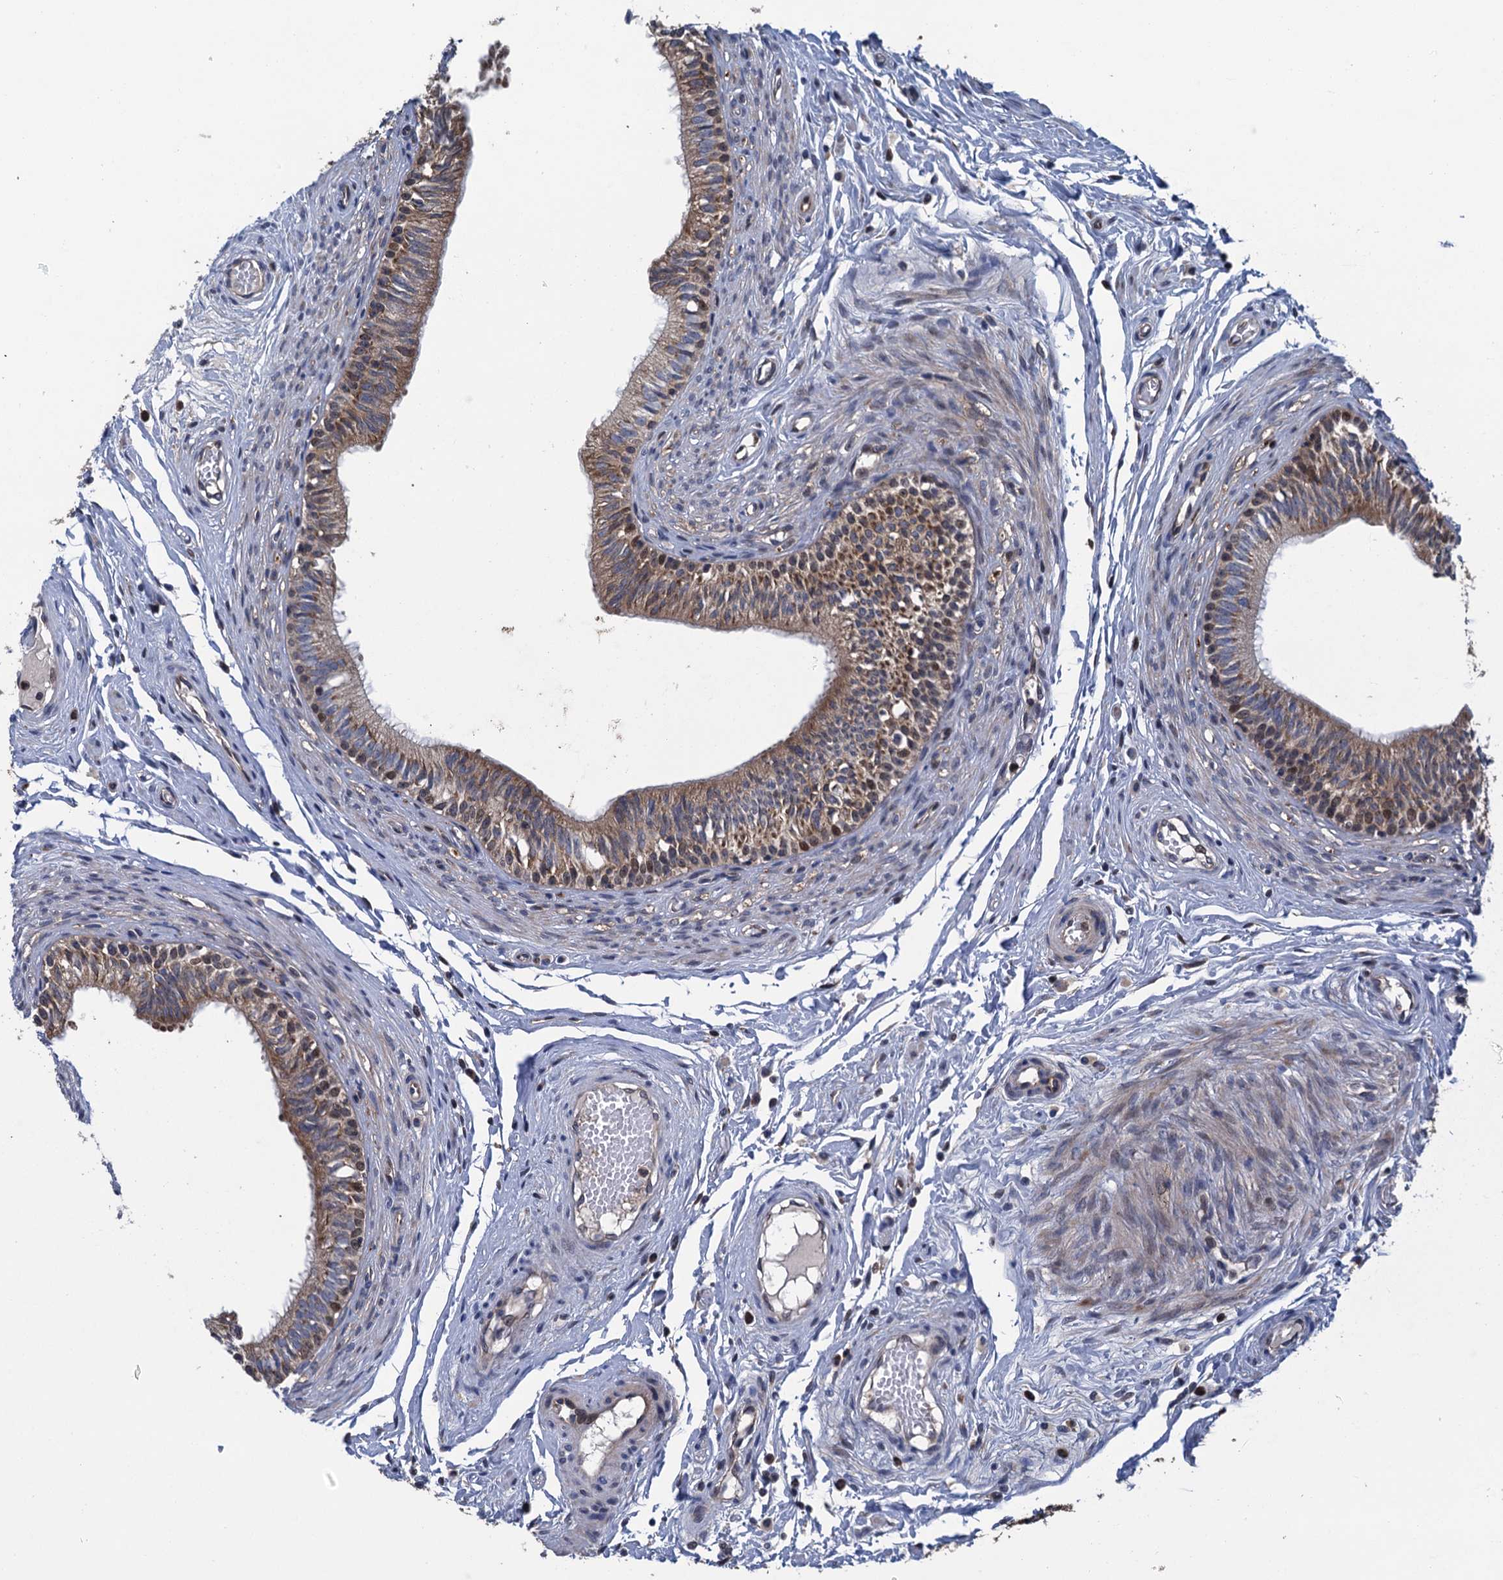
{"staining": {"intensity": "moderate", "quantity": "<25%", "location": "cytoplasmic/membranous,nuclear"}, "tissue": "epididymis", "cell_type": "Glandular cells", "image_type": "normal", "snomed": [{"axis": "morphology", "description": "Normal tissue, NOS"}, {"axis": "topography", "description": "Epididymis, spermatic cord, NOS"}], "caption": "Human epididymis stained for a protein (brown) demonstrates moderate cytoplasmic/membranous,nuclear positive positivity in approximately <25% of glandular cells.", "gene": "CNTN5", "patient": {"sex": "male", "age": 22}}